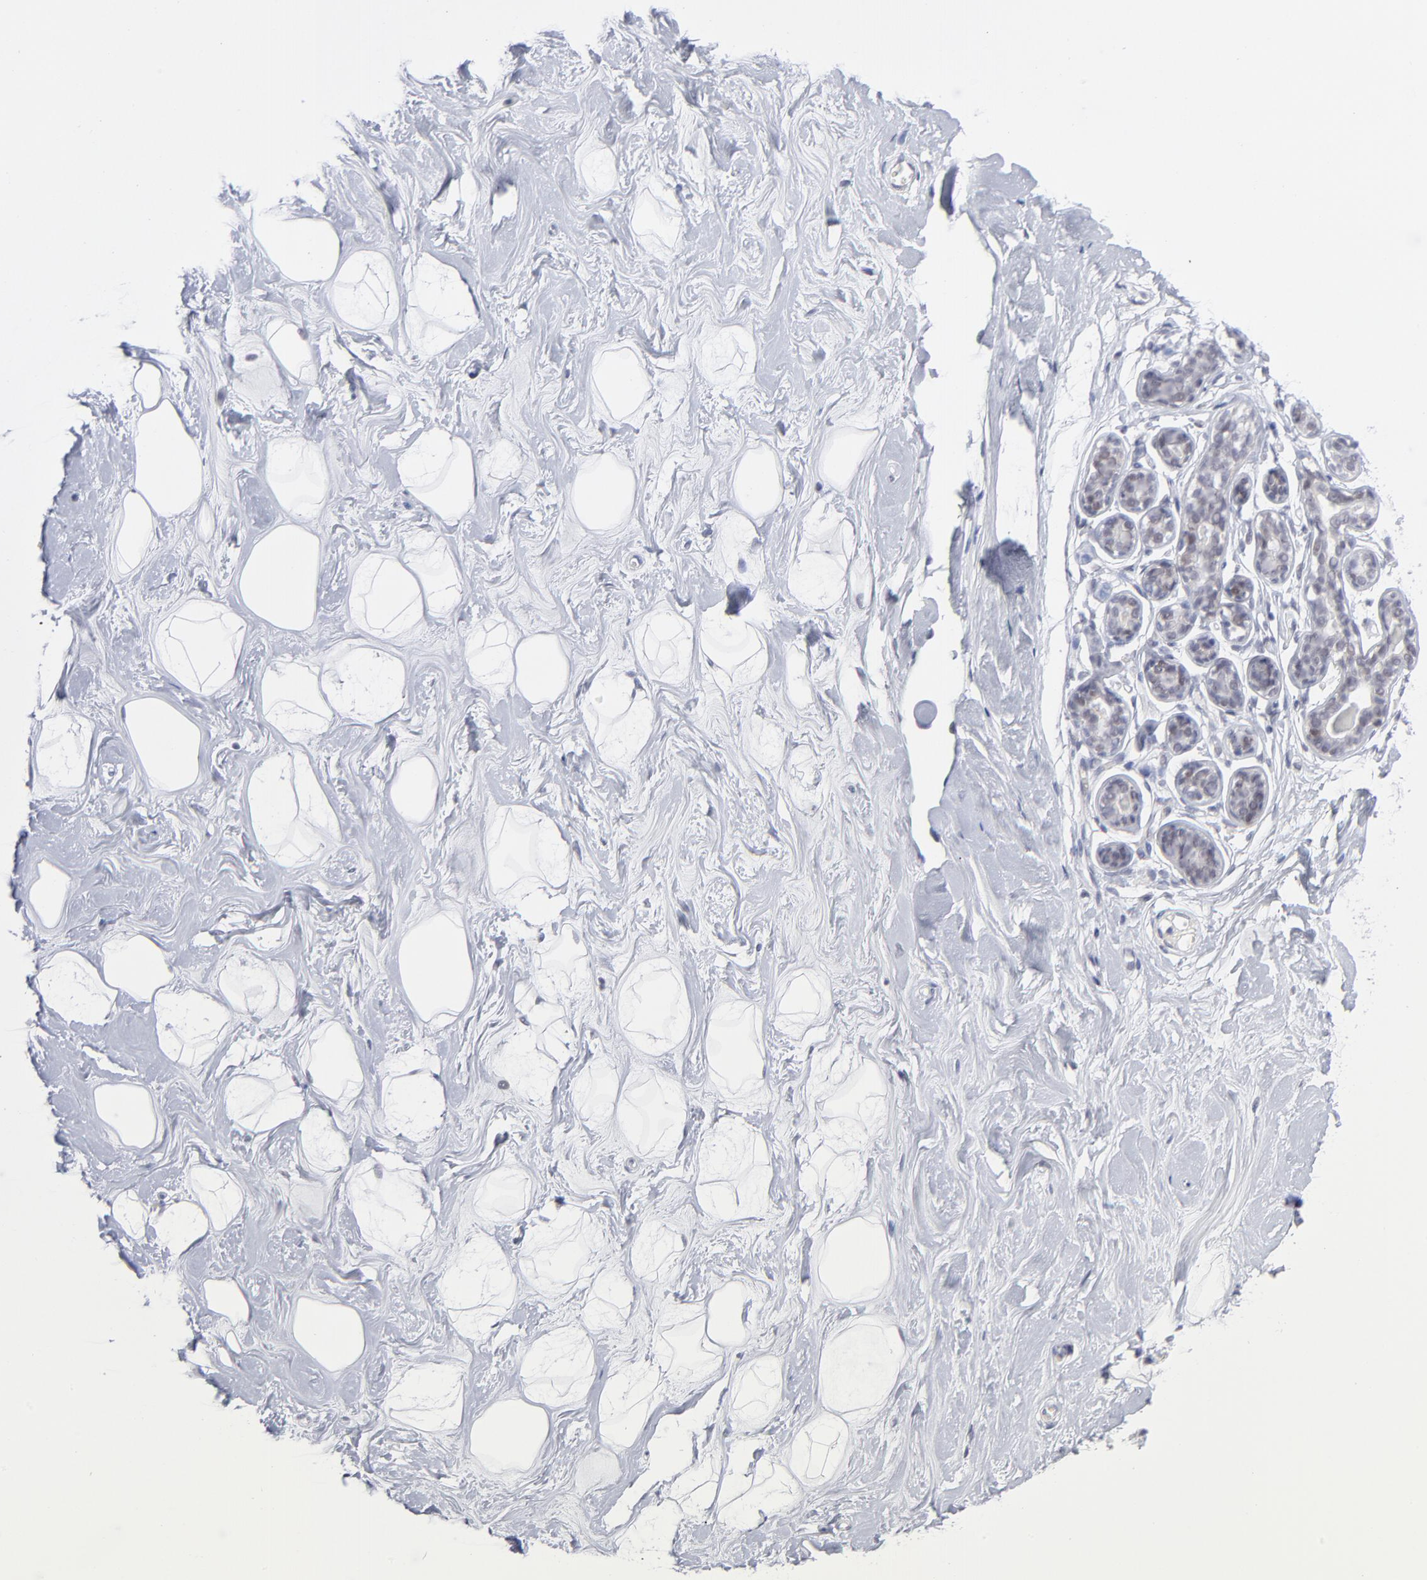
{"staining": {"intensity": "negative", "quantity": "none", "location": "none"}, "tissue": "breast", "cell_type": "Adipocytes", "image_type": "normal", "snomed": [{"axis": "morphology", "description": "Normal tissue, NOS"}, {"axis": "topography", "description": "Breast"}], "caption": "High magnification brightfield microscopy of normal breast stained with DAB (brown) and counterstained with hematoxylin (blue): adipocytes show no significant staining. The staining was performed using DAB (3,3'-diaminobenzidine) to visualize the protein expression in brown, while the nuclei were stained in blue with hematoxylin (Magnification: 20x).", "gene": "CCR2", "patient": {"sex": "female", "age": 23}}